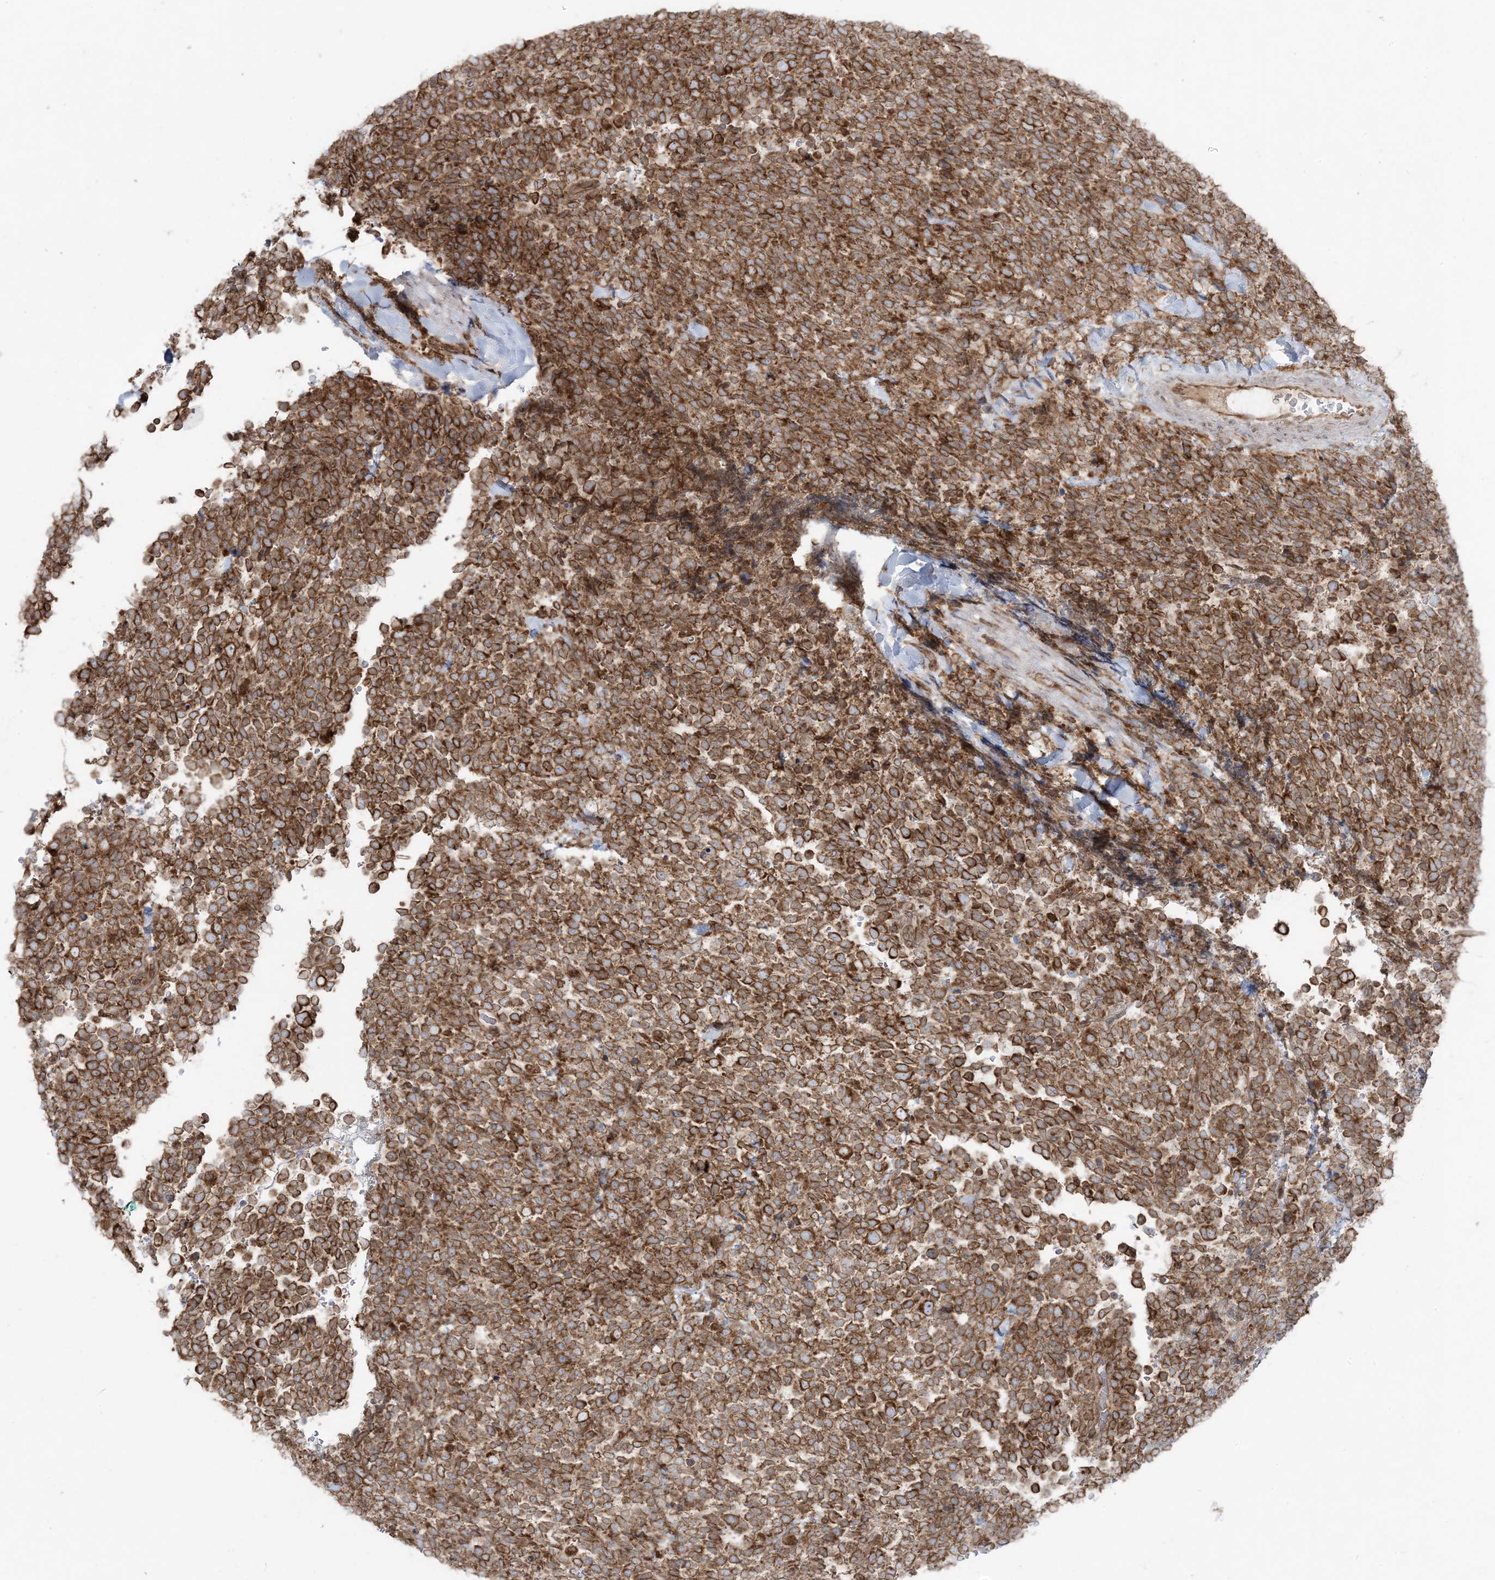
{"staining": {"intensity": "moderate", "quantity": ">75%", "location": "cytoplasmic/membranous"}, "tissue": "urothelial cancer", "cell_type": "Tumor cells", "image_type": "cancer", "snomed": [{"axis": "morphology", "description": "Urothelial carcinoma, High grade"}, {"axis": "topography", "description": "Urinary bladder"}], "caption": "Immunohistochemistry (IHC) (DAB) staining of human urothelial carcinoma (high-grade) reveals moderate cytoplasmic/membranous protein expression in about >75% of tumor cells.", "gene": "UBXN4", "patient": {"sex": "female", "age": 82}}